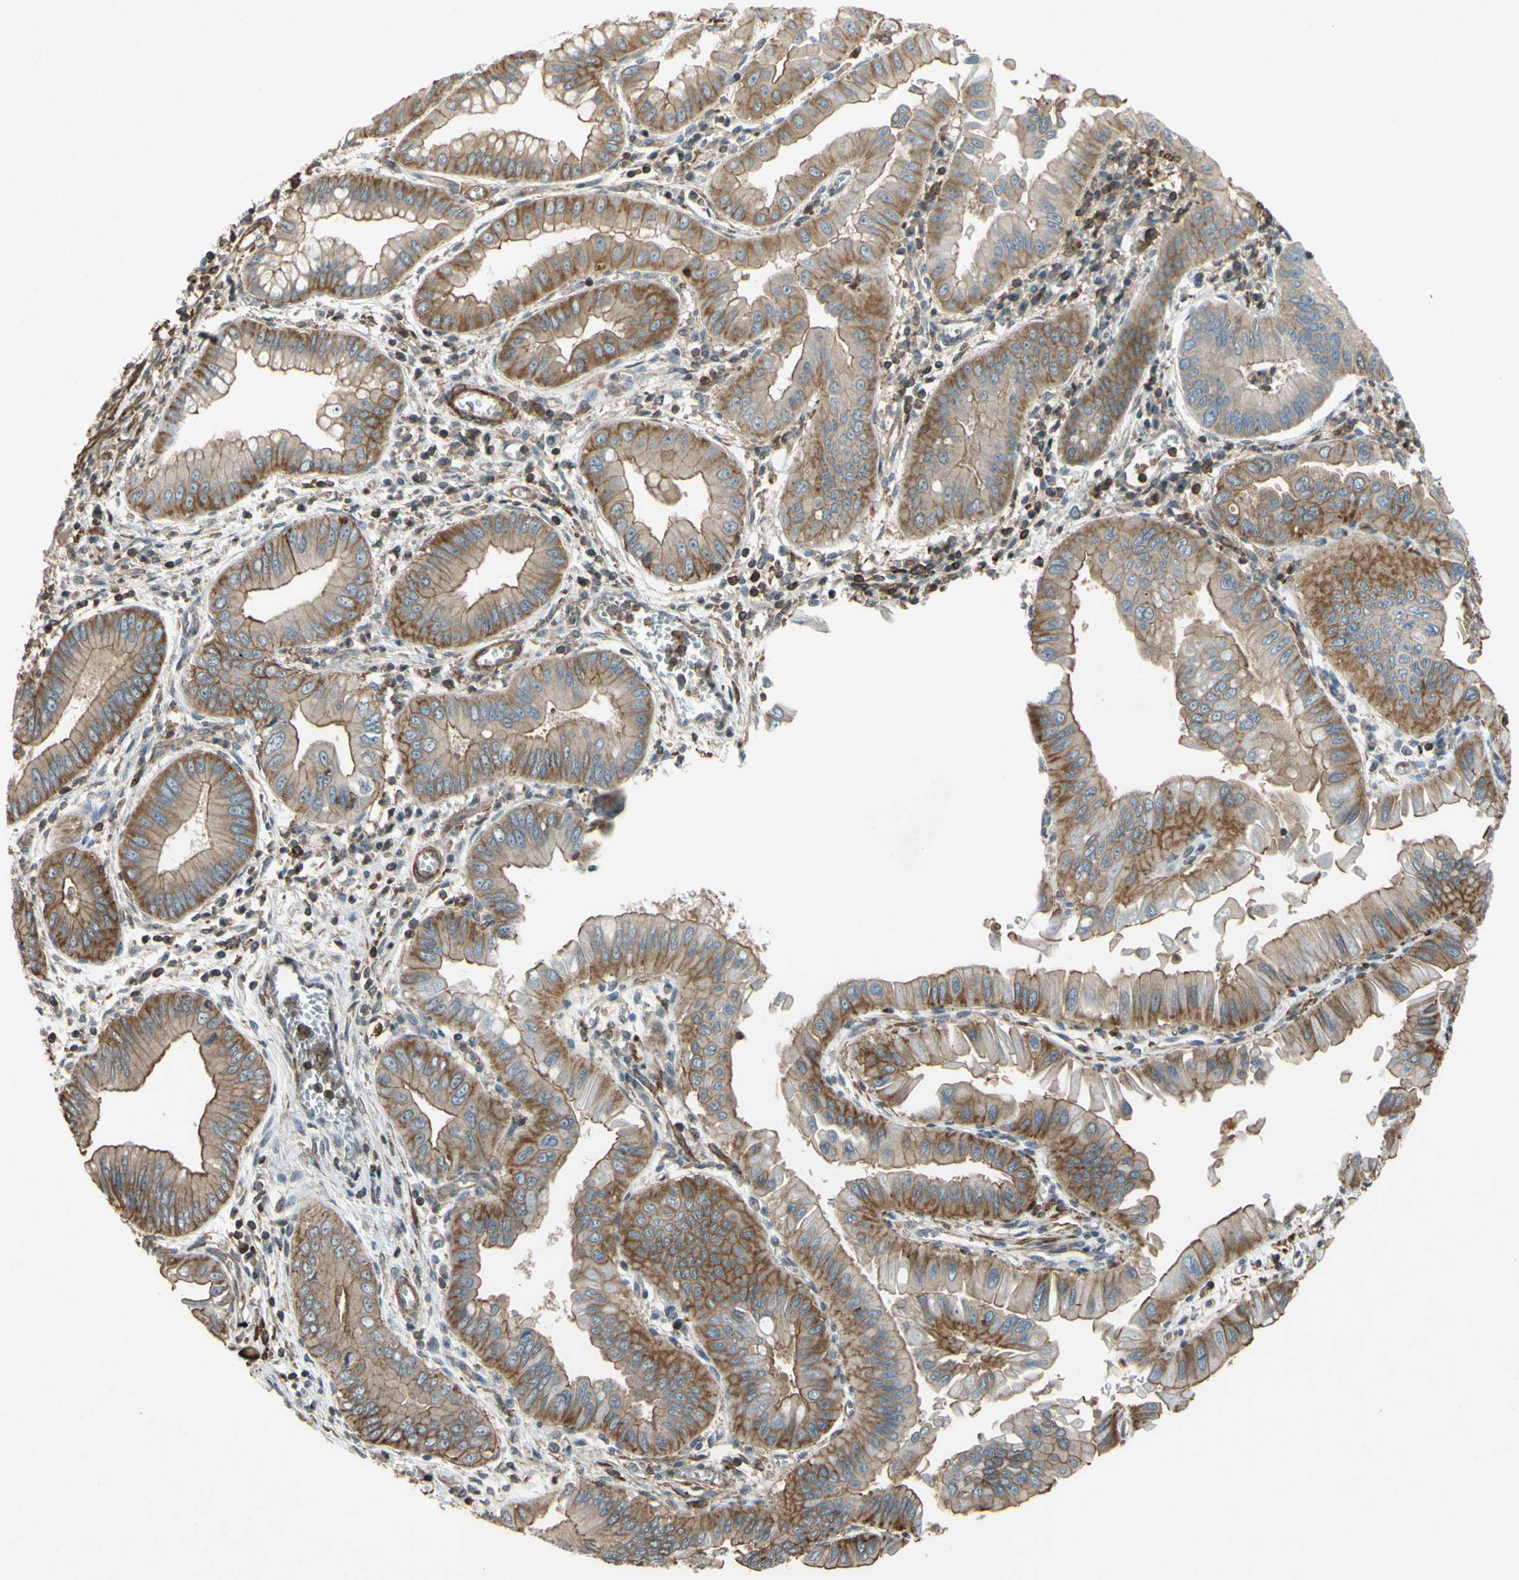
{"staining": {"intensity": "moderate", "quantity": ">75%", "location": "cytoplasmic/membranous"}, "tissue": "pancreatic cancer", "cell_type": "Tumor cells", "image_type": "cancer", "snomed": [{"axis": "morphology", "description": "Normal tissue, NOS"}, {"axis": "topography", "description": "Lymph node"}], "caption": "Immunohistochemical staining of human pancreatic cancer displays medium levels of moderate cytoplasmic/membranous staining in approximately >75% of tumor cells.", "gene": "ADD3", "patient": {"sex": "male", "age": 50}}